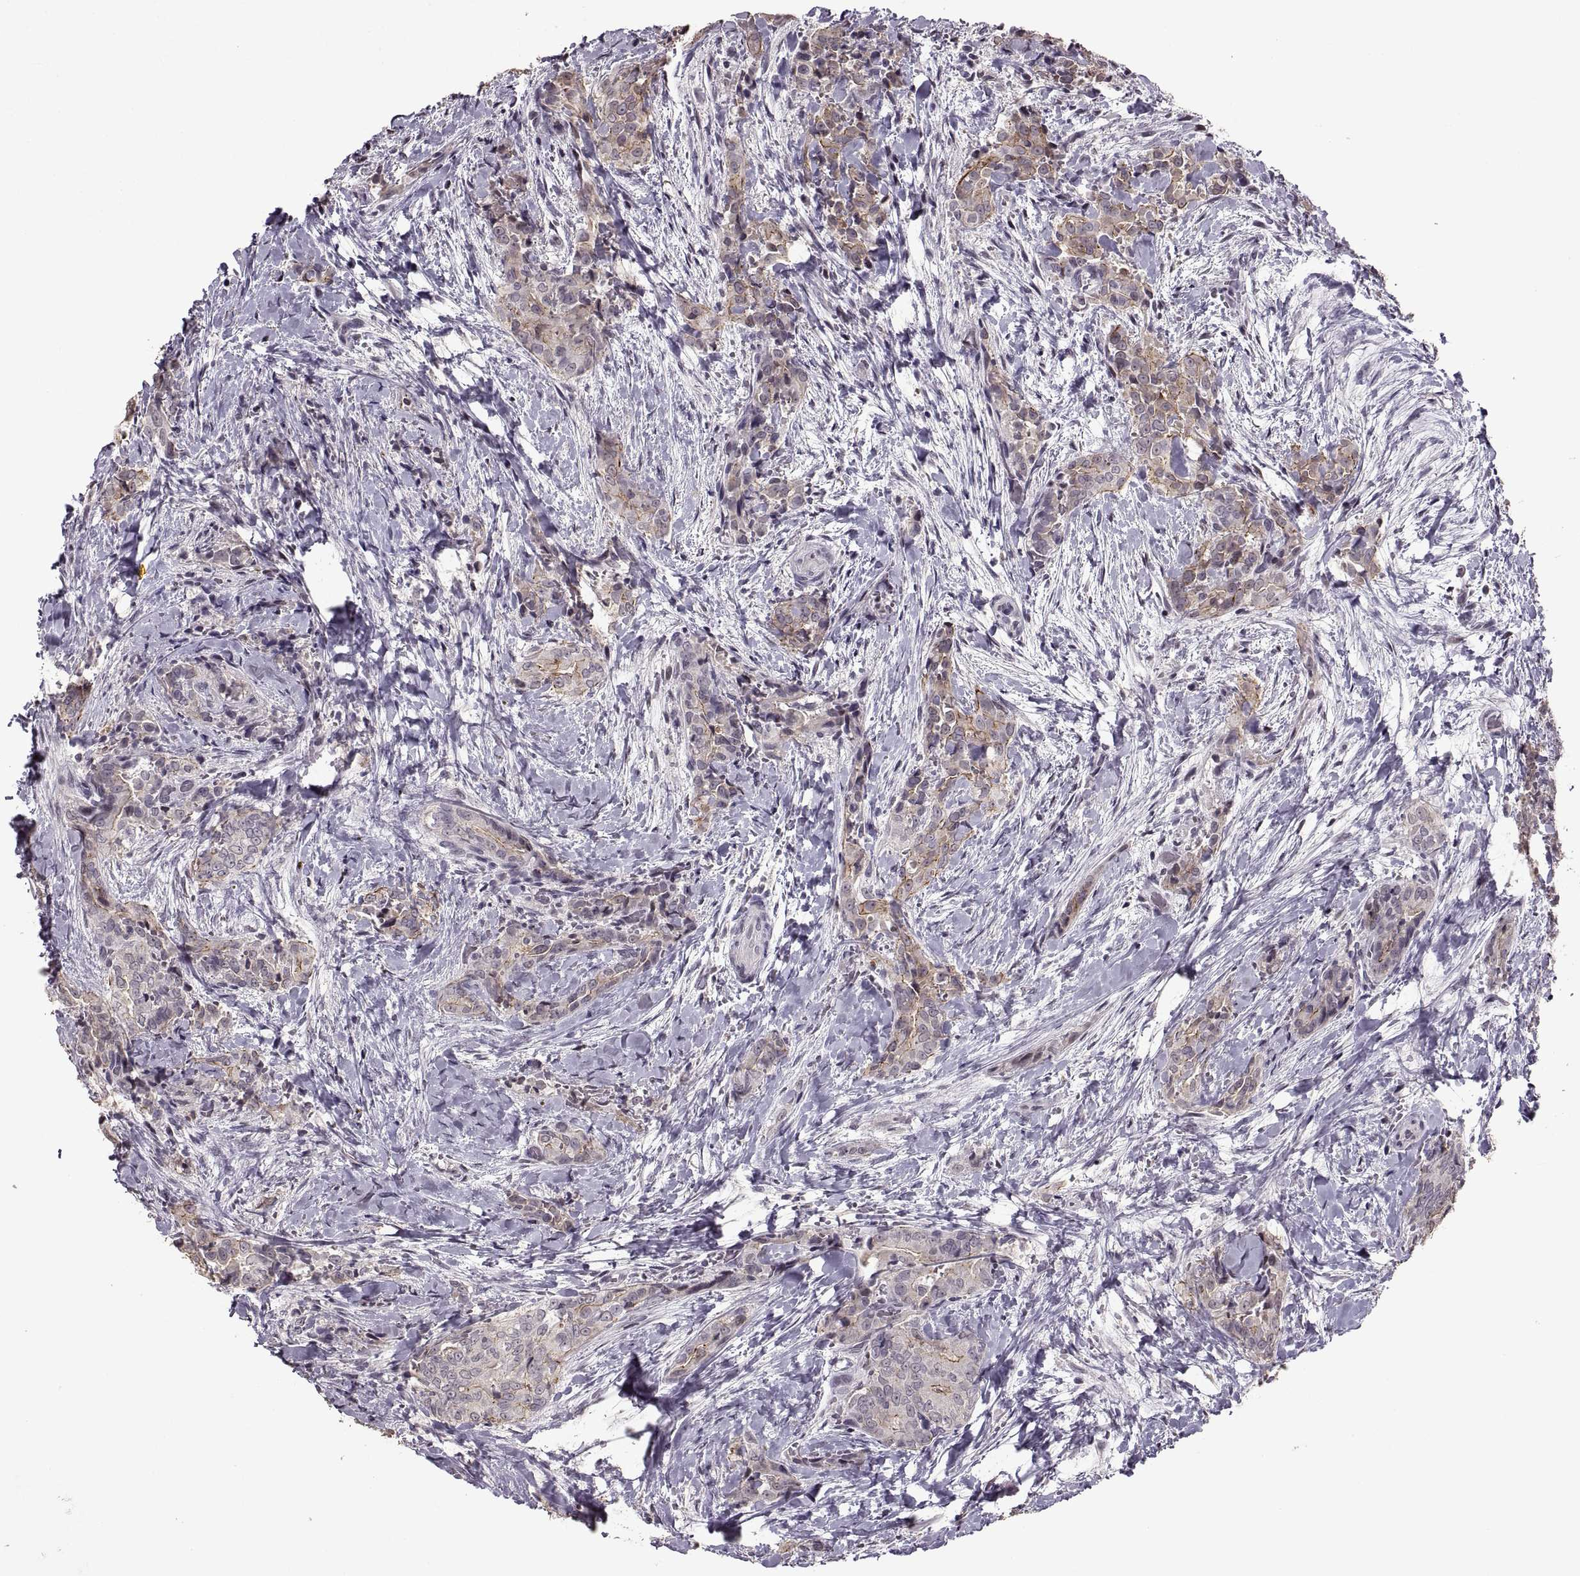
{"staining": {"intensity": "weak", "quantity": "<25%", "location": "cytoplasmic/membranous"}, "tissue": "thyroid cancer", "cell_type": "Tumor cells", "image_type": "cancer", "snomed": [{"axis": "morphology", "description": "Papillary adenocarcinoma, NOS"}, {"axis": "topography", "description": "Thyroid gland"}], "caption": "Immunohistochemical staining of human thyroid papillary adenocarcinoma reveals no significant staining in tumor cells. (DAB (3,3'-diaminobenzidine) IHC, high magnification).", "gene": "PALS1", "patient": {"sex": "male", "age": 61}}